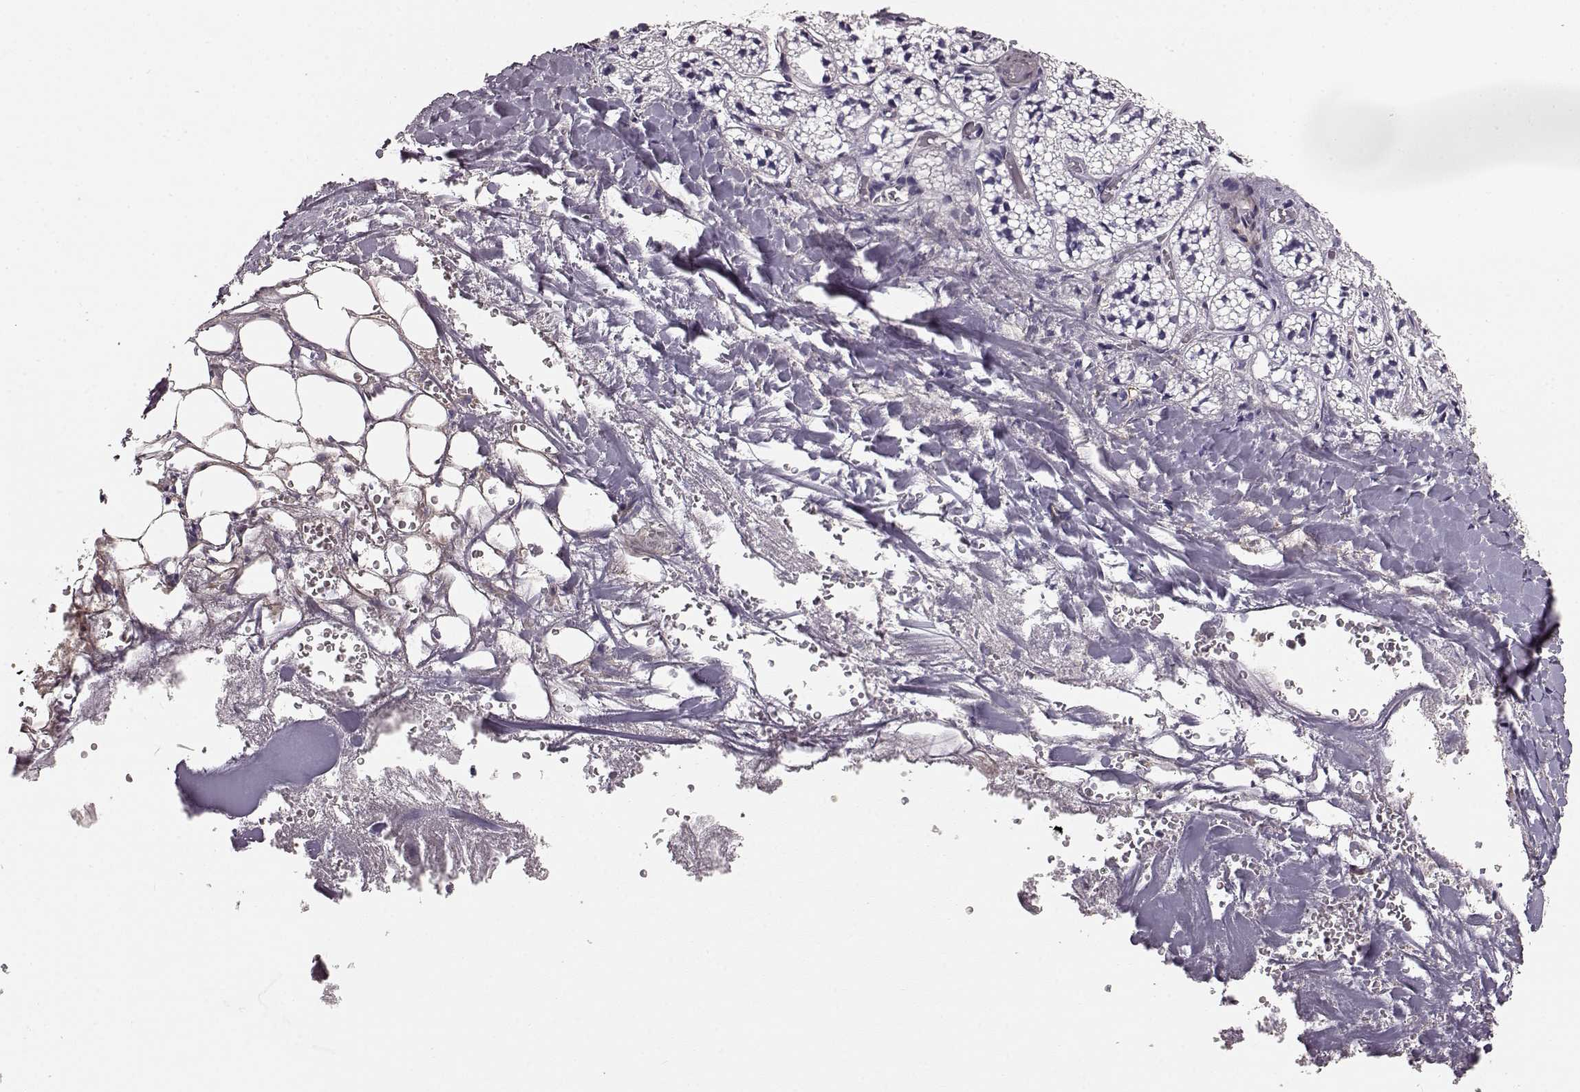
{"staining": {"intensity": "negative", "quantity": "none", "location": "none"}, "tissue": "adrenal gland", "cell_type": "Glandular cells", "image_type": "normal", "snomed": [{"axis": "morphology", "description": "Normal tissue, NOS"}, {"axis": "topography", "description": "Adrenal gland"}], "caption": "There is no significant expression in glandular cells of adrenal gland. Brightfield microscopy of immunohistochemistry (IHC) stained with DAB (3,3'-diaminobenzidine) (brown) and hematoxylin (blue), captured at high magnification.", "gene": "GPR50", "patient": {"sex": "male", "age": 53}}